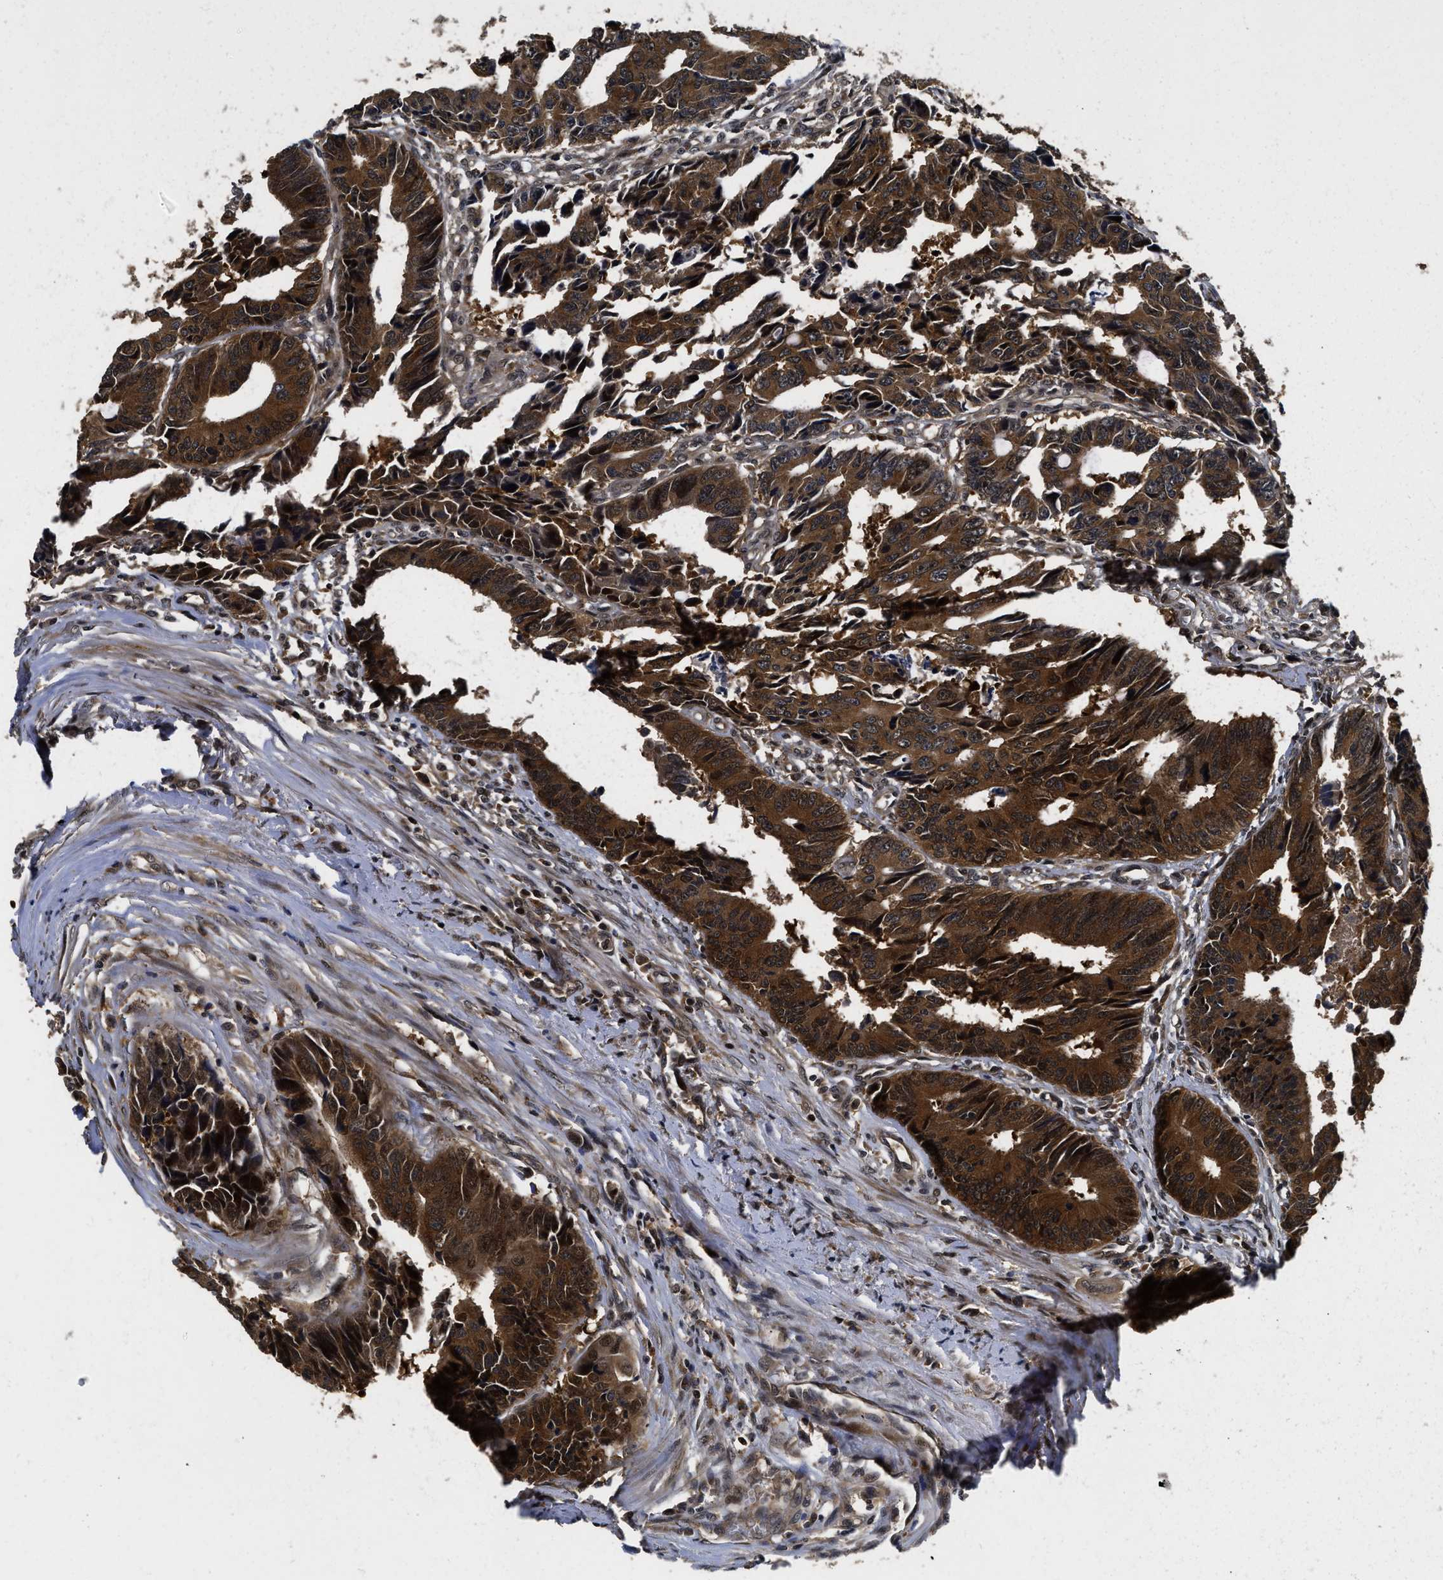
{"staining": {"intensity": "strong", "quantity": ">75%", "location": "cytoplasmic/membranous"}, "tissue": "colorectal cancer", "cell_type": "Tumor cells", "image_type": "cancer", "snomed": [{"axis": "morphology", "description": "Adenocarcinoma, NOS"}, {"axis": "topography", "description": "Rectum"}], "caption": "Immunohistochemistry (IHC) (DAB) staining of adenocarcinoma (colorectal) displays strong cytoplasmic/membranous protein staining in about >75% of tumor cells.", "gene": "ADSL", "patient": {"sex": "male", "age": 84}}